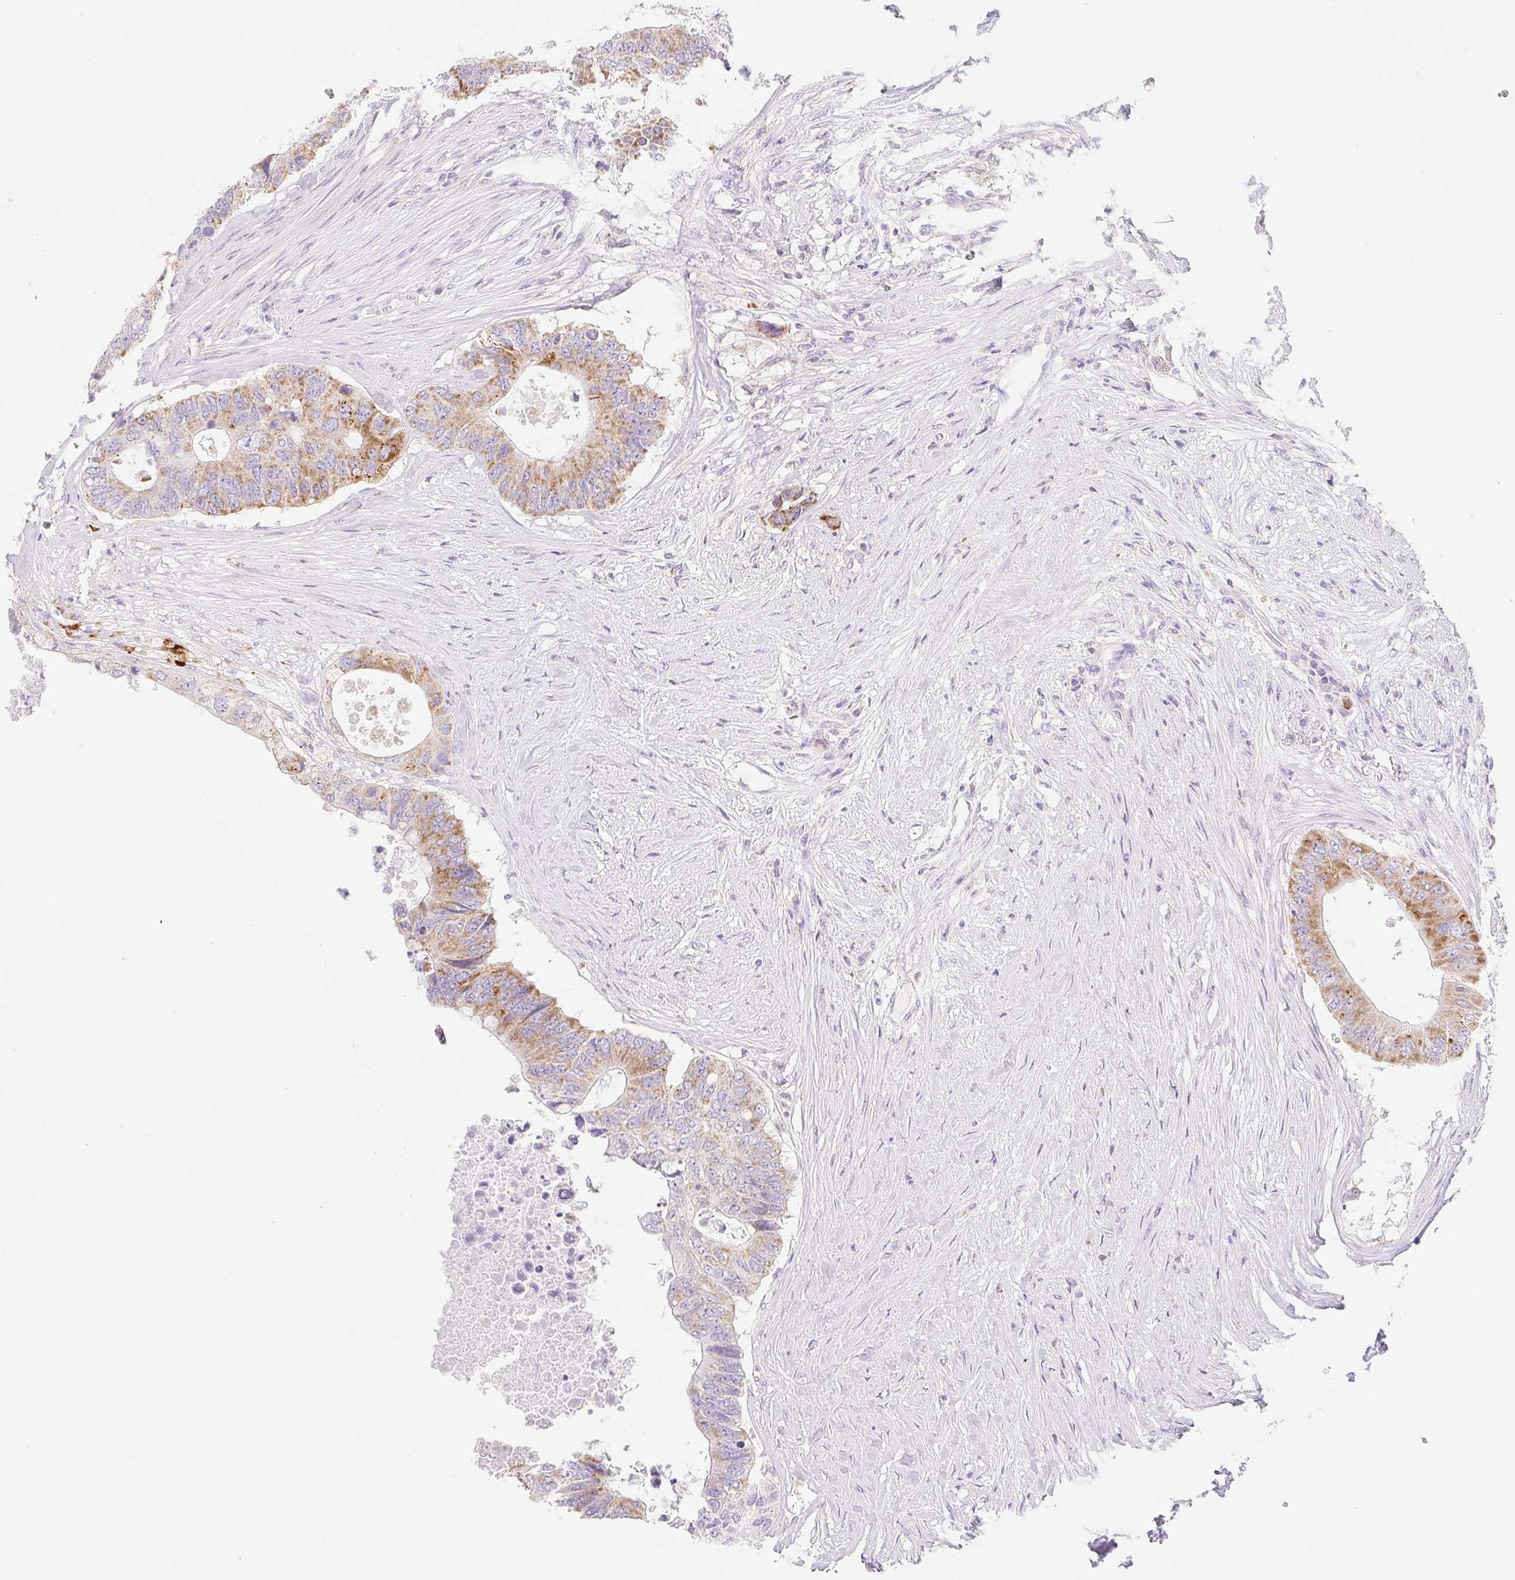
{"staining": {"intensity": "moderate", "quantity": ">75%", "location": "cytoplasmic/membranous"}, "tissue": "colorectal cancer", "cell_type": "Tumor cells", "image_type": "cancer", "snomed": [{"axis": "morphology", "description": "Adenocarcinoma, NOS"}, {"axis": "topography", "description": "Colon"}], "caption": "Brown immunohistochemical staining in human colorectal cancer (adenocarcinoma) displays moderate cytoplasmic/membranous staining in approximately >75% of tumor cells. (DAB (3,3'-diaminobenzidine) = brown stain, brightfield microscopy at high magnification).", "gene": "FOCAD", "patient": {"sex": "male", "age": 71}}